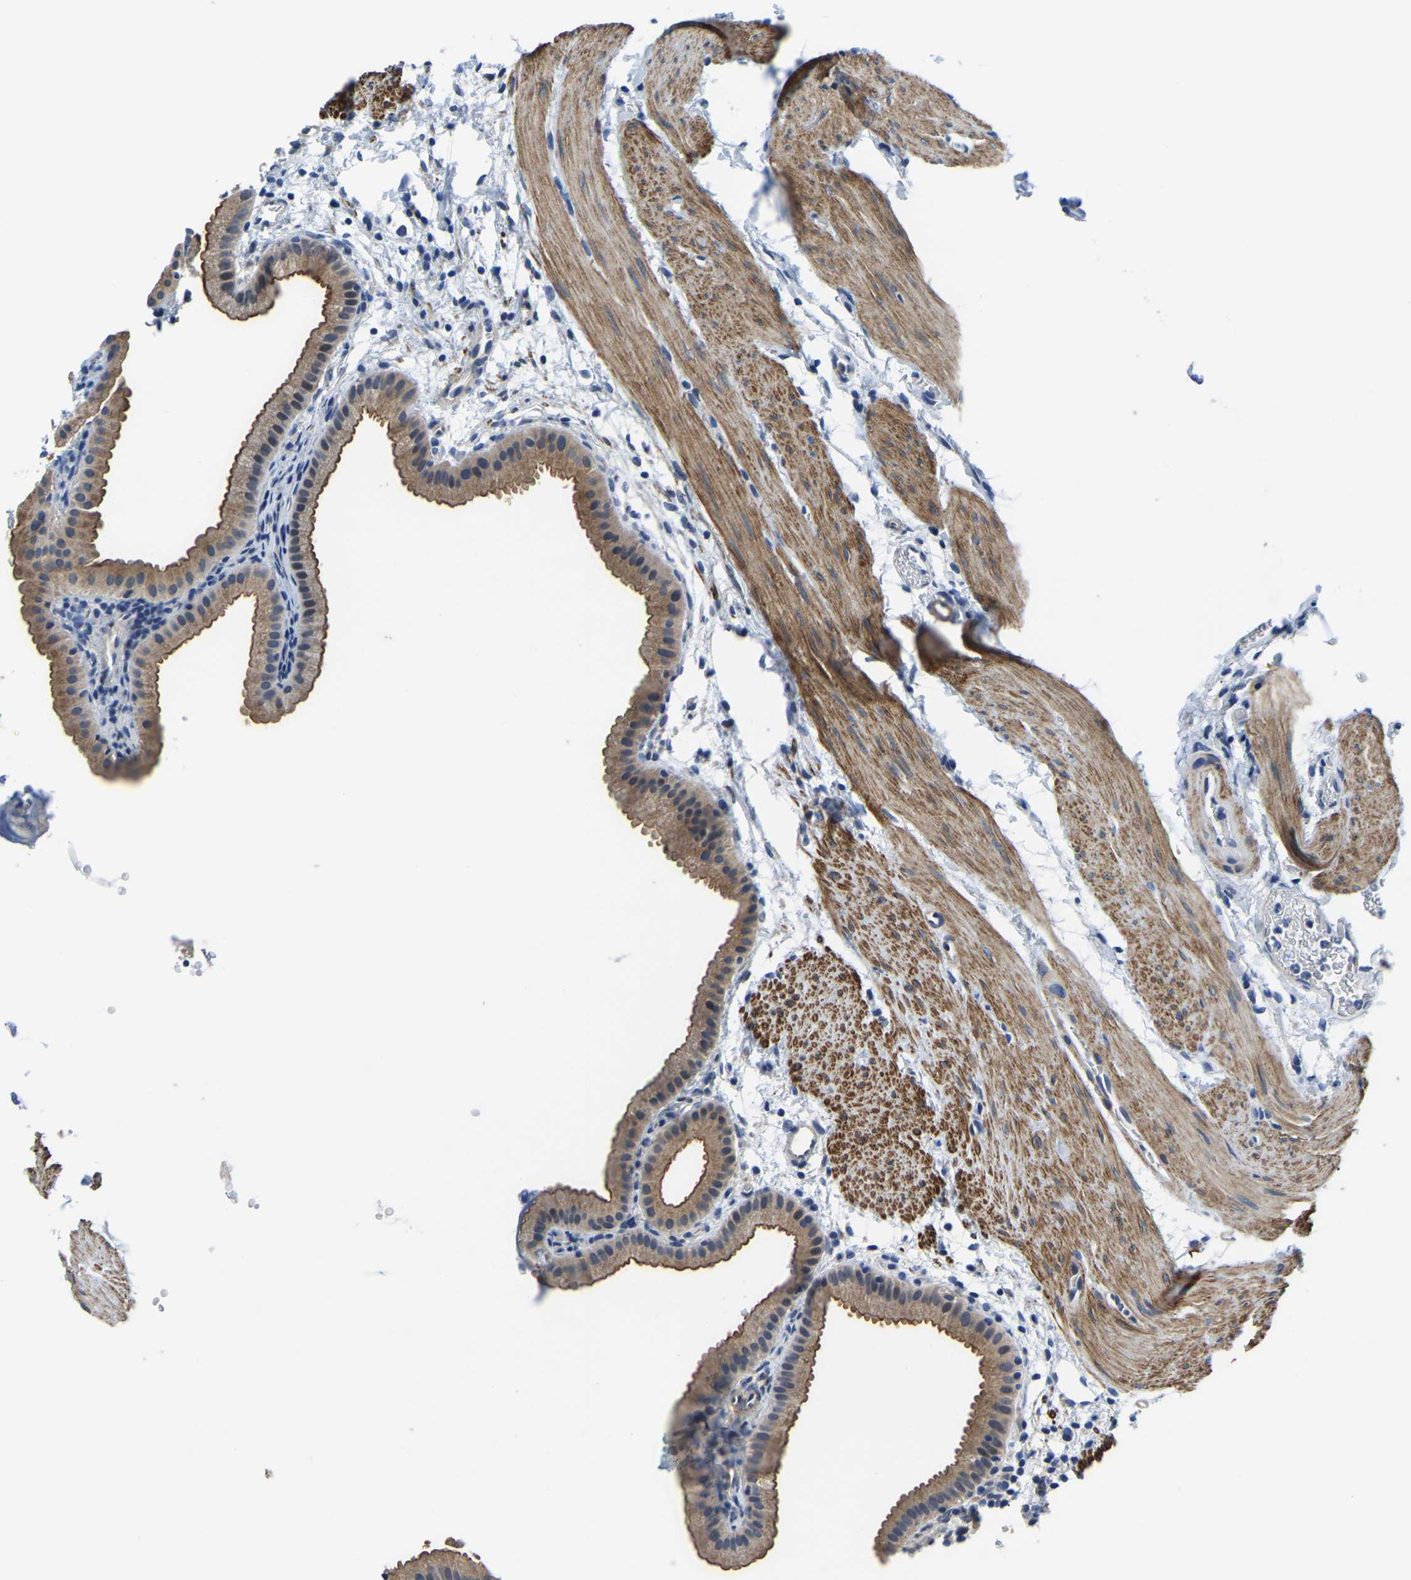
{"staining": {"intensity": "moderate", "quantity": ">75%", "location": "cytoplasmic/membranous"}, "tissue": "gallbladder", "cell_type": "Glandular cells", "image_type": "normal", "snomed": [{"axis": "morphology", "description": "Normal tissue, NOS"}, {"axis": "topography", "description": "Gallbladder"}], "caption": "High-magnification brightfield microscopy of normal gallbladder stained with DAB (brown) and counterstained with hematoxylin (blue). glandular cells exhibit moderate cytoplasmic/membranous expression is seen in about>75% of cells. (Stains: DAB (3,3'-diaminobenzidine) in brown, nuclei in blue, Microscopy: brightfield microscopy at high magnification).", "gene": "LIAS", "patient": {"sex": "female", "age": 64}}